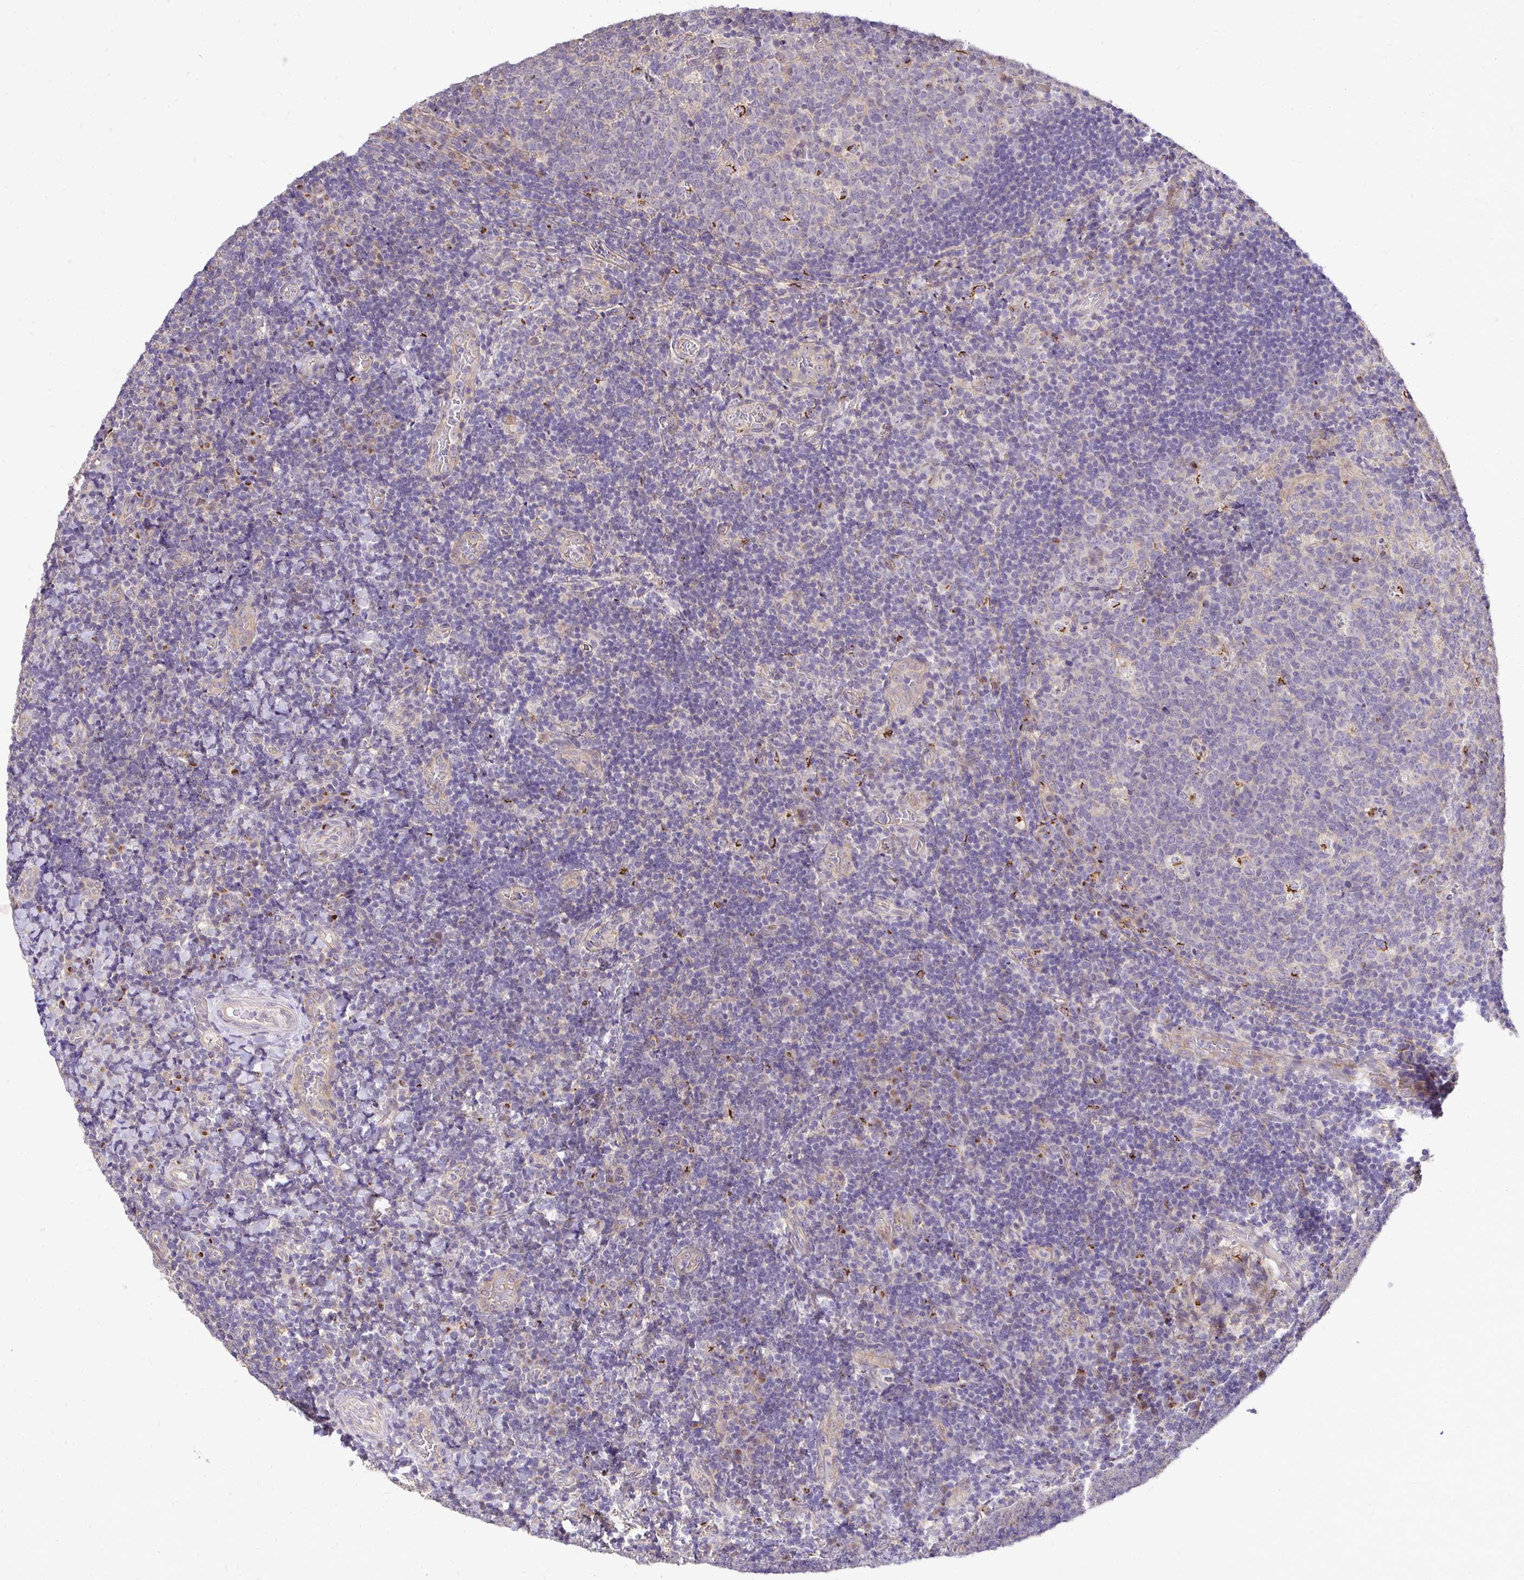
{"staining": {"intensity": "negative", "quantity": "none", "location": "none"}, "tissue": "tonsil", "cell_type": "Germinal center cells", "image_type": "normal", "snomed": [{"axis": "morphology", "description": "Normal tissue, NOS"}, {"axis": "topography", "description": "Tonsil"}], "caption": "Photomicrograph shows no significant protein expression in germinal center cells of unremarkable tonsil.", "gene": "SLC9A1", "patient": {"sex": "male", "age": 17}}